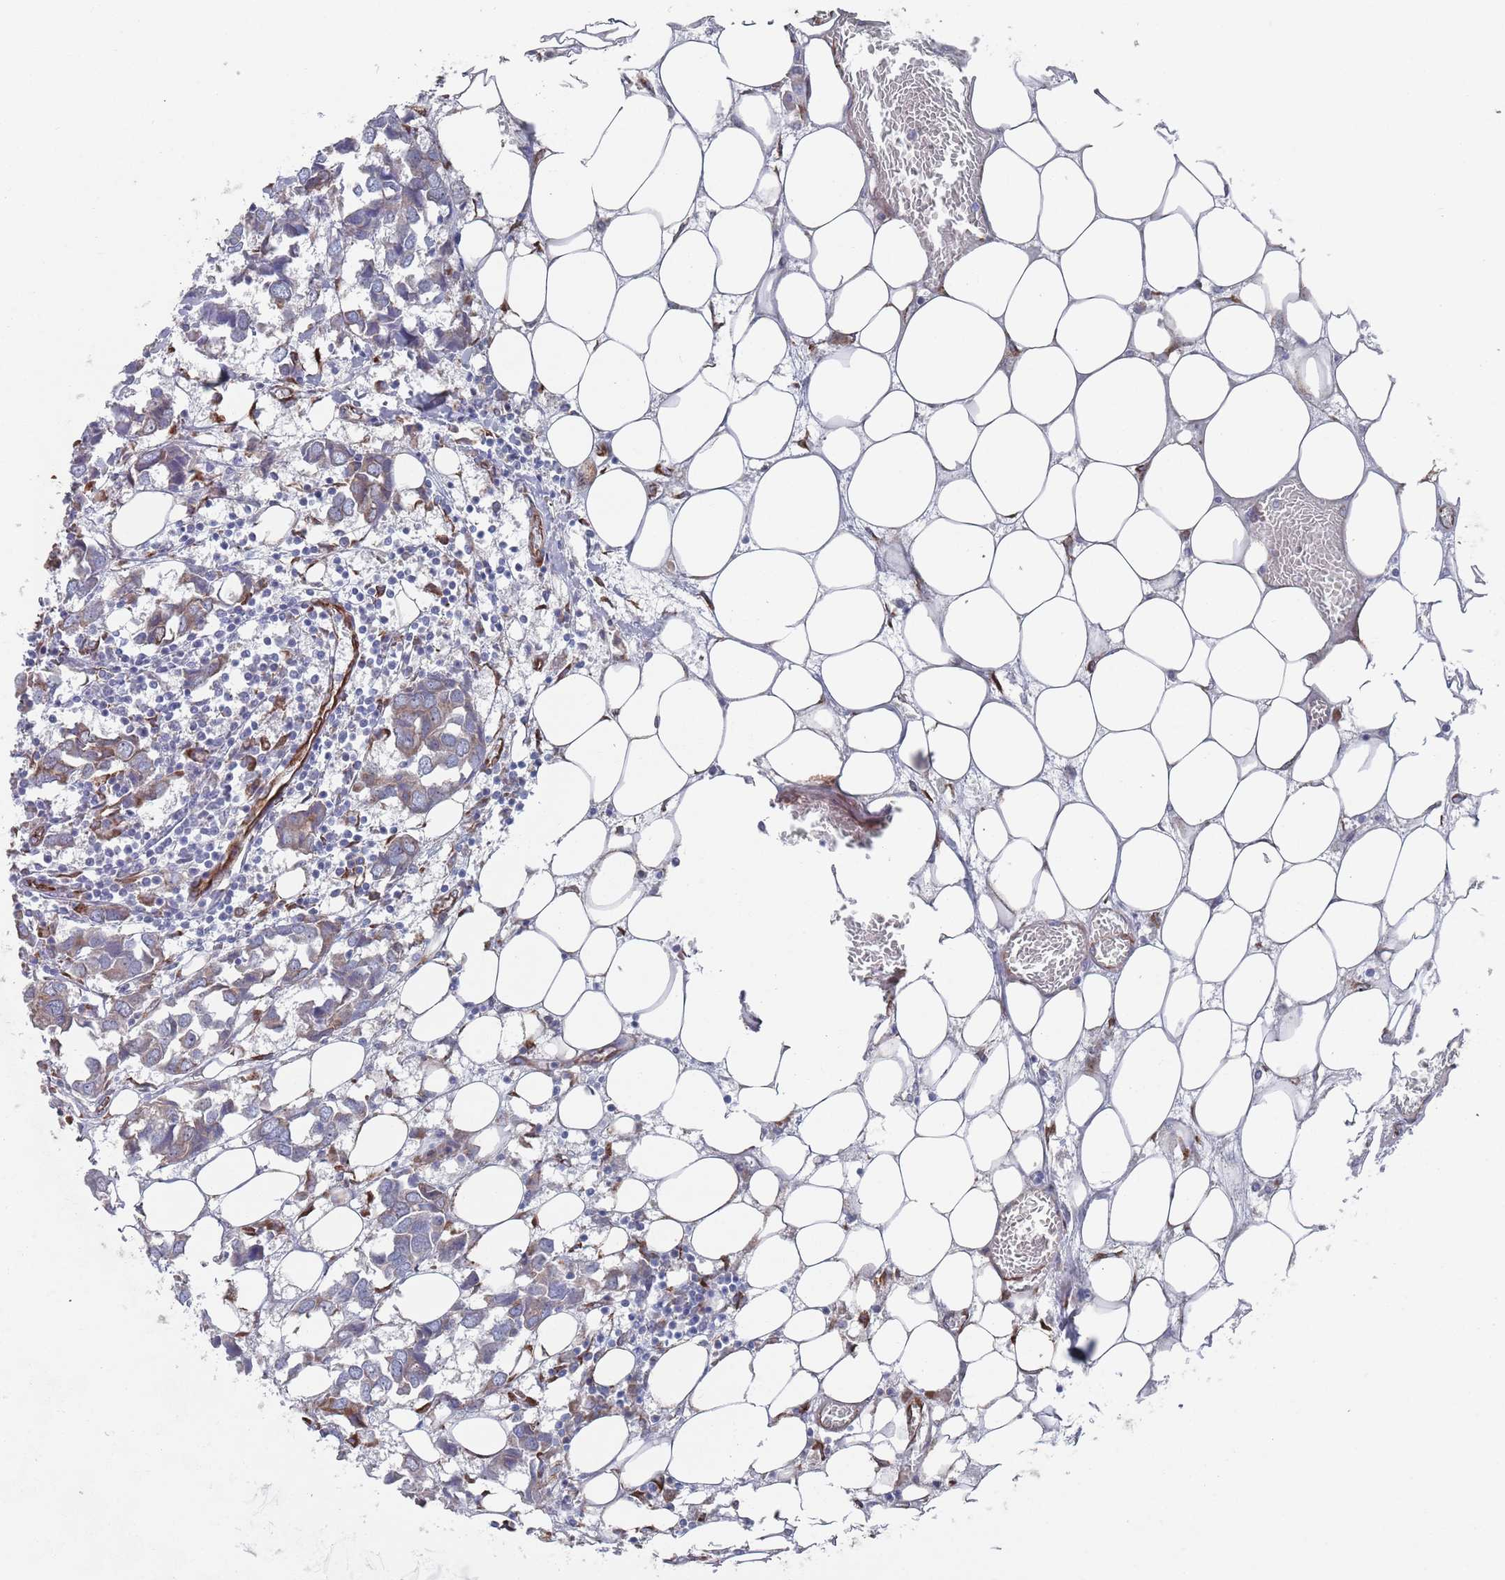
{"staining": {"intensity": "weak", "quantity": "<25%", "location": "cytoplasmic/membranous"}, "tissue": "breast cancer", "cell_type": "Tumor cells", "image_type": "cancer", "snomed": [{"axis": "morphology", "description": "Duct carcinoma"}, {"axis": "topography", "description": "Breast"}], "caption": "IHC of breast cancer (intraductal carcinoma) reveals no expression in tumor cells.", "gene": "CCDC106", "patient": {"sex": "female", "age": 83}}